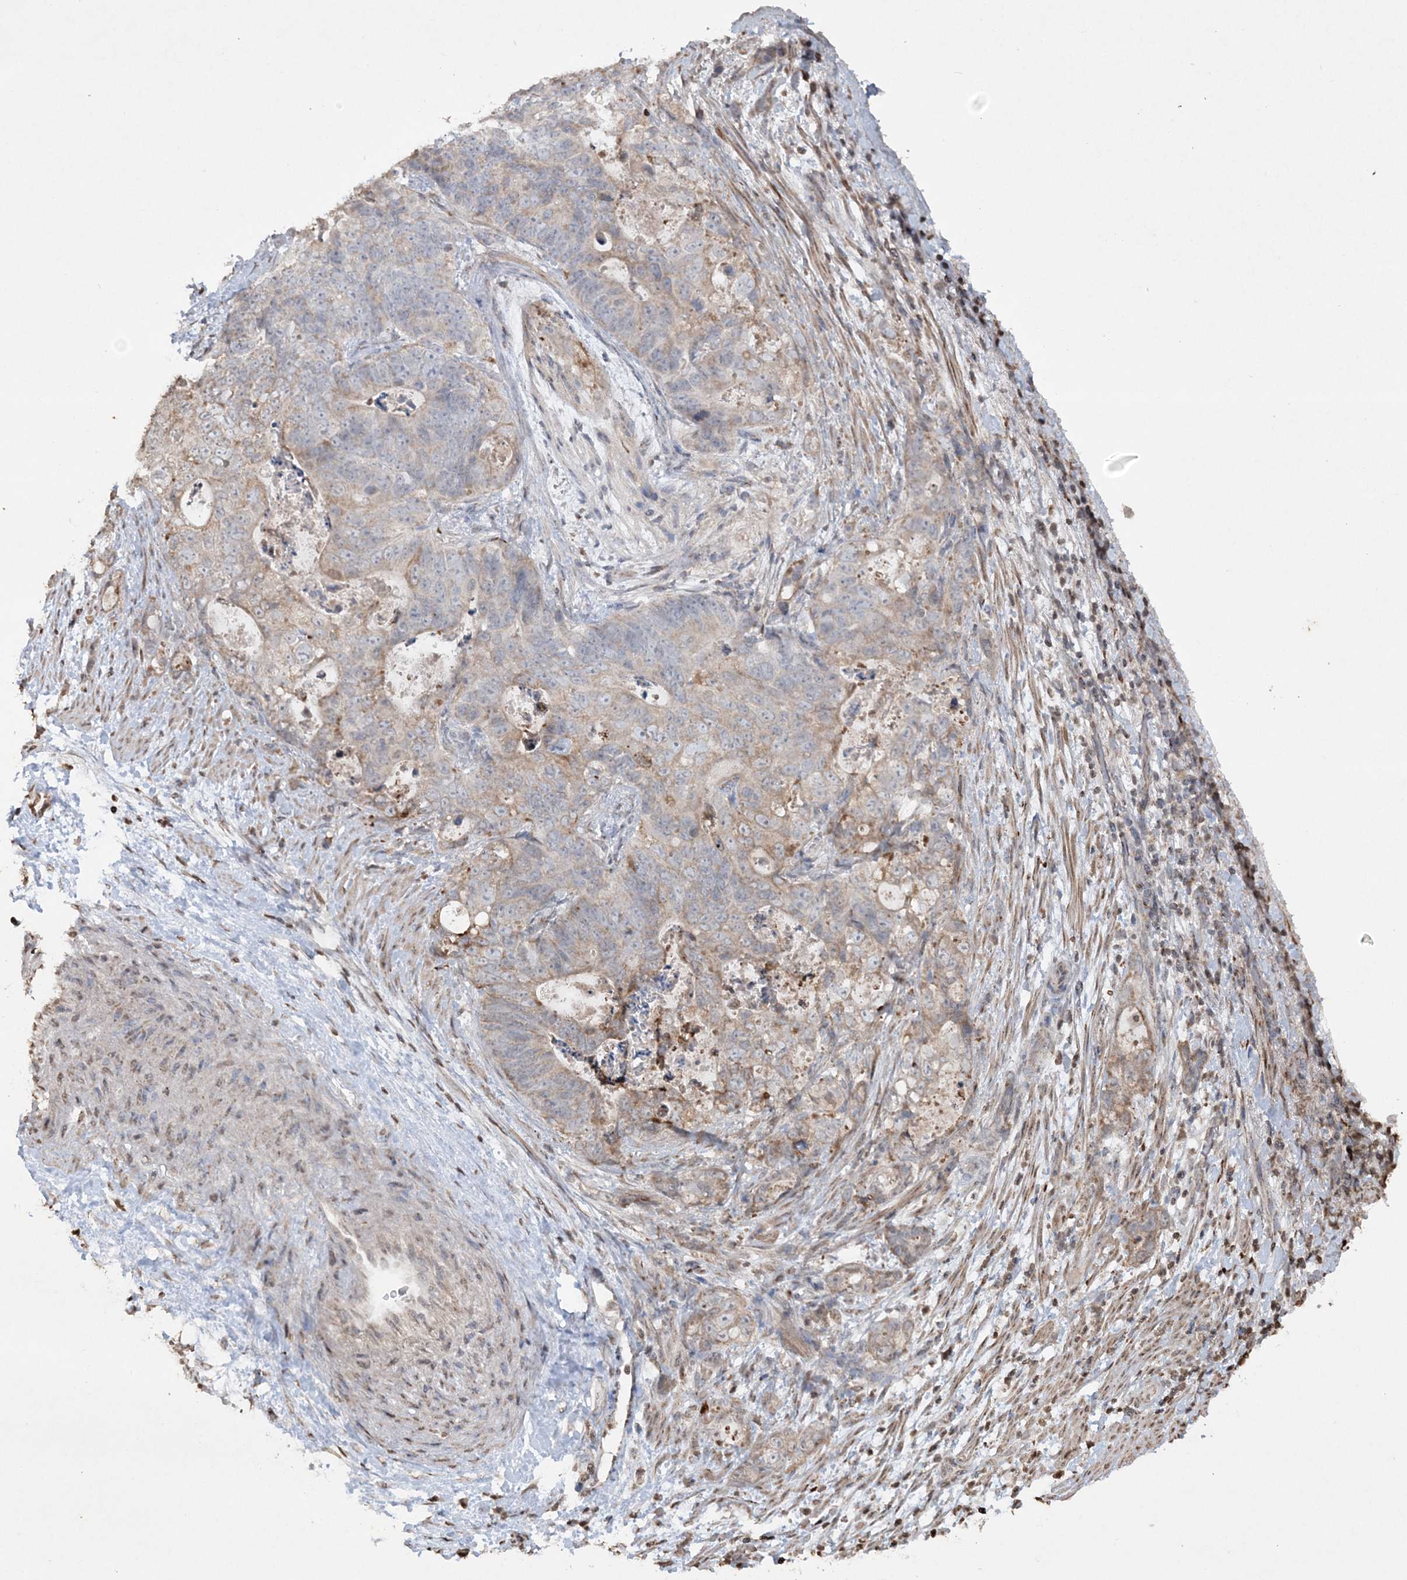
{"staining": {"intensity": "weak", "quantity": "<25%", "location": "cytoplasmic/membranous"}, "tissue": "stomach cancer", "cell_type": "Tumor cells", "image_type": "cancer", "snomed": [{"axis": "morphology", "description": "Normal tissue, NOS"}, {"axis": "morphology", "description": "Adenocarcinoma, NOS"}, {"axis": "topography", "description": "Stomach"}], "caption": "Immunohistochemistry (IHC) photomicrograph of neoplastic tissue: adenocarcinoma (stomach) stained with DAB displays no significant protein positivity in tumor cells.", "gene": "TTC7A", "patient": {"sex": "female", "age": 89}}